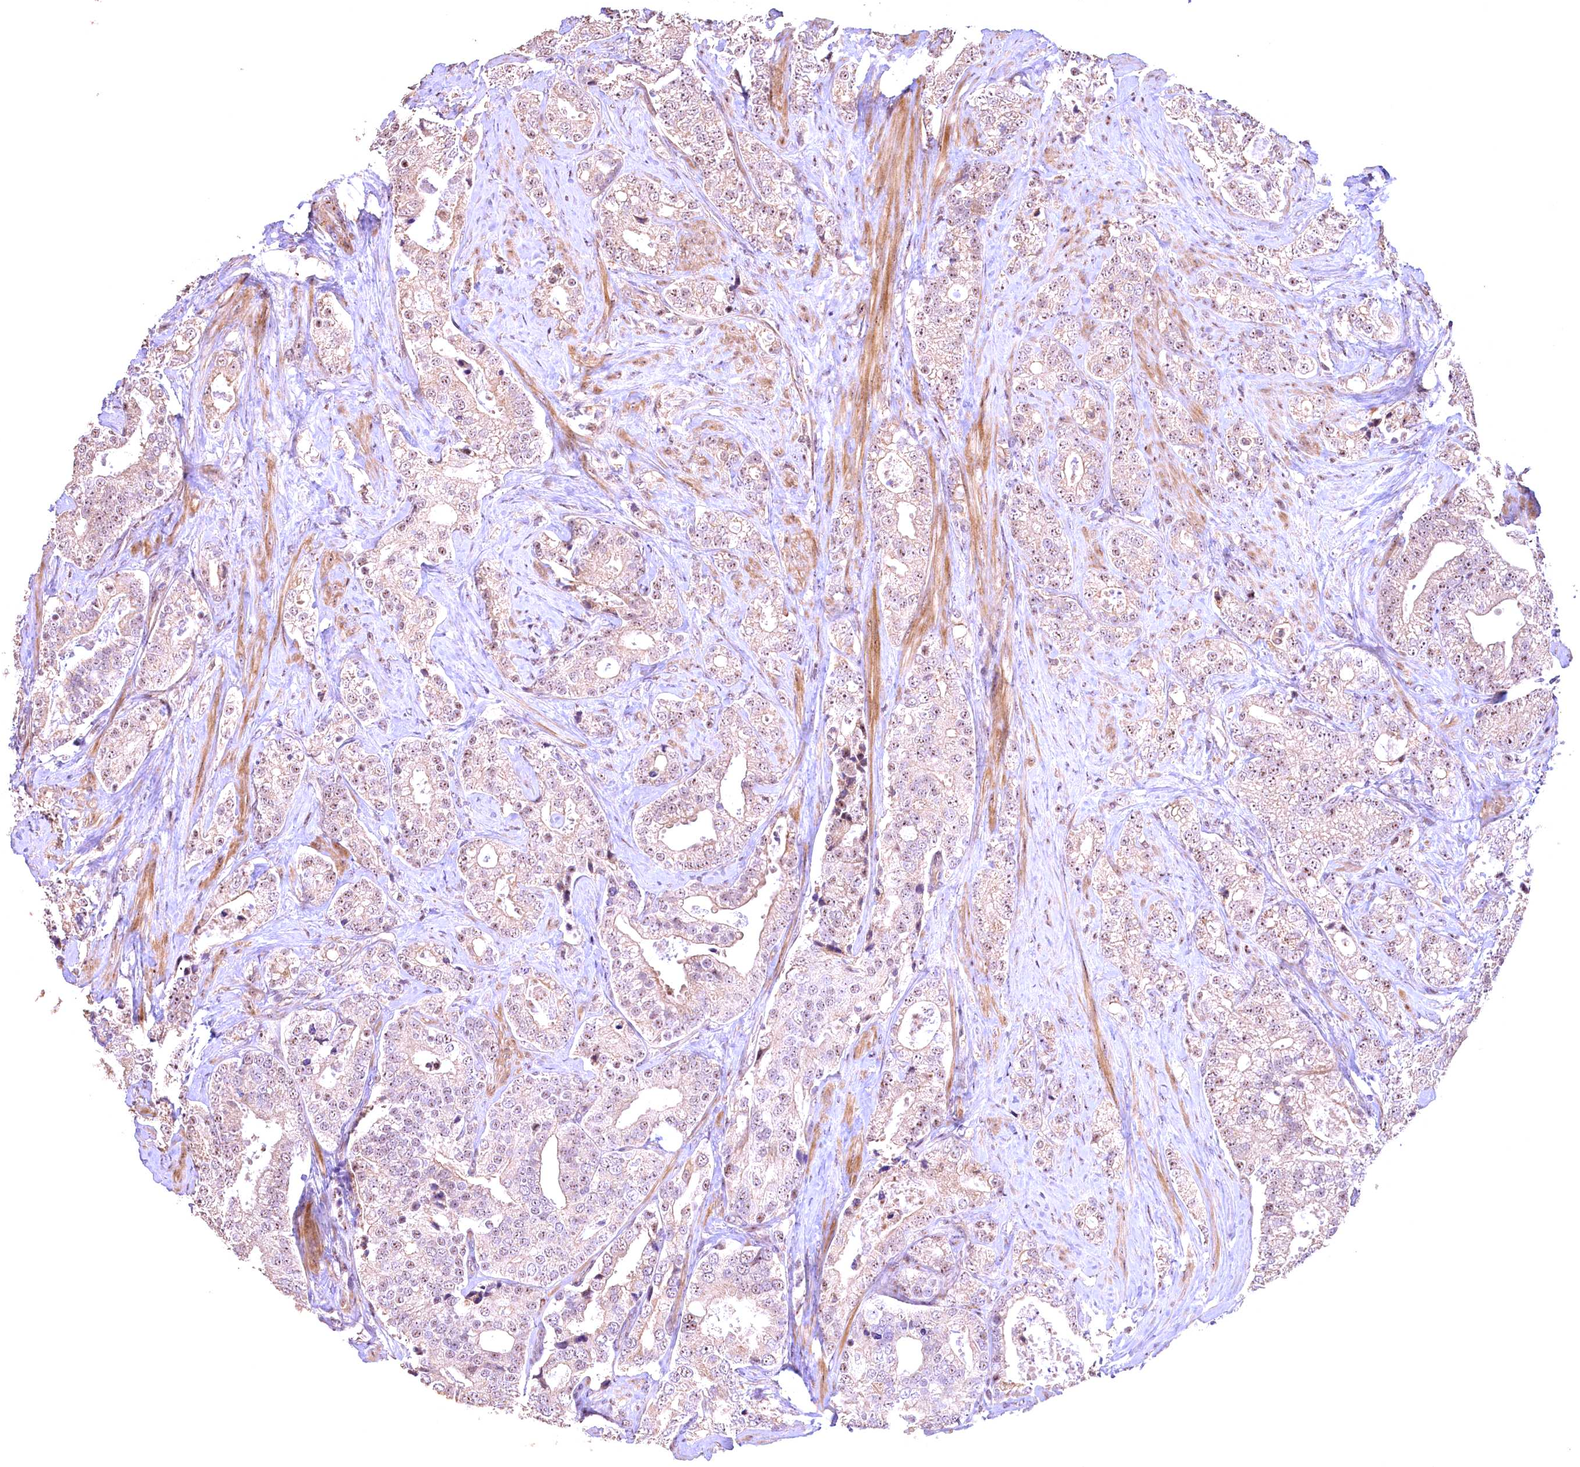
{"staining": {"intensity": "weak", "quantity": "25%-75%", "location": "cytoplasmic/membranous,nuclear"}, "tissue": "prostate cancer", "cell_type": "Tumor cells", "image_type": "cancer", "snomed": [{"axis": "morphology", "description": "Adenocarcinoma, High grade"}, {"axis": "topography", "description": "Prostate and seminal vesicle, NOS"}], "caption": "Tumor cells reveal low levels of weak cytoplasmic/membranous and nuclear staining in approximately 25%-75% of cells in human prostate cancer (adenocarcinoma (high-grade)).", "gene": "FUZ", "patient": {"sex": "male", "age": 67}}